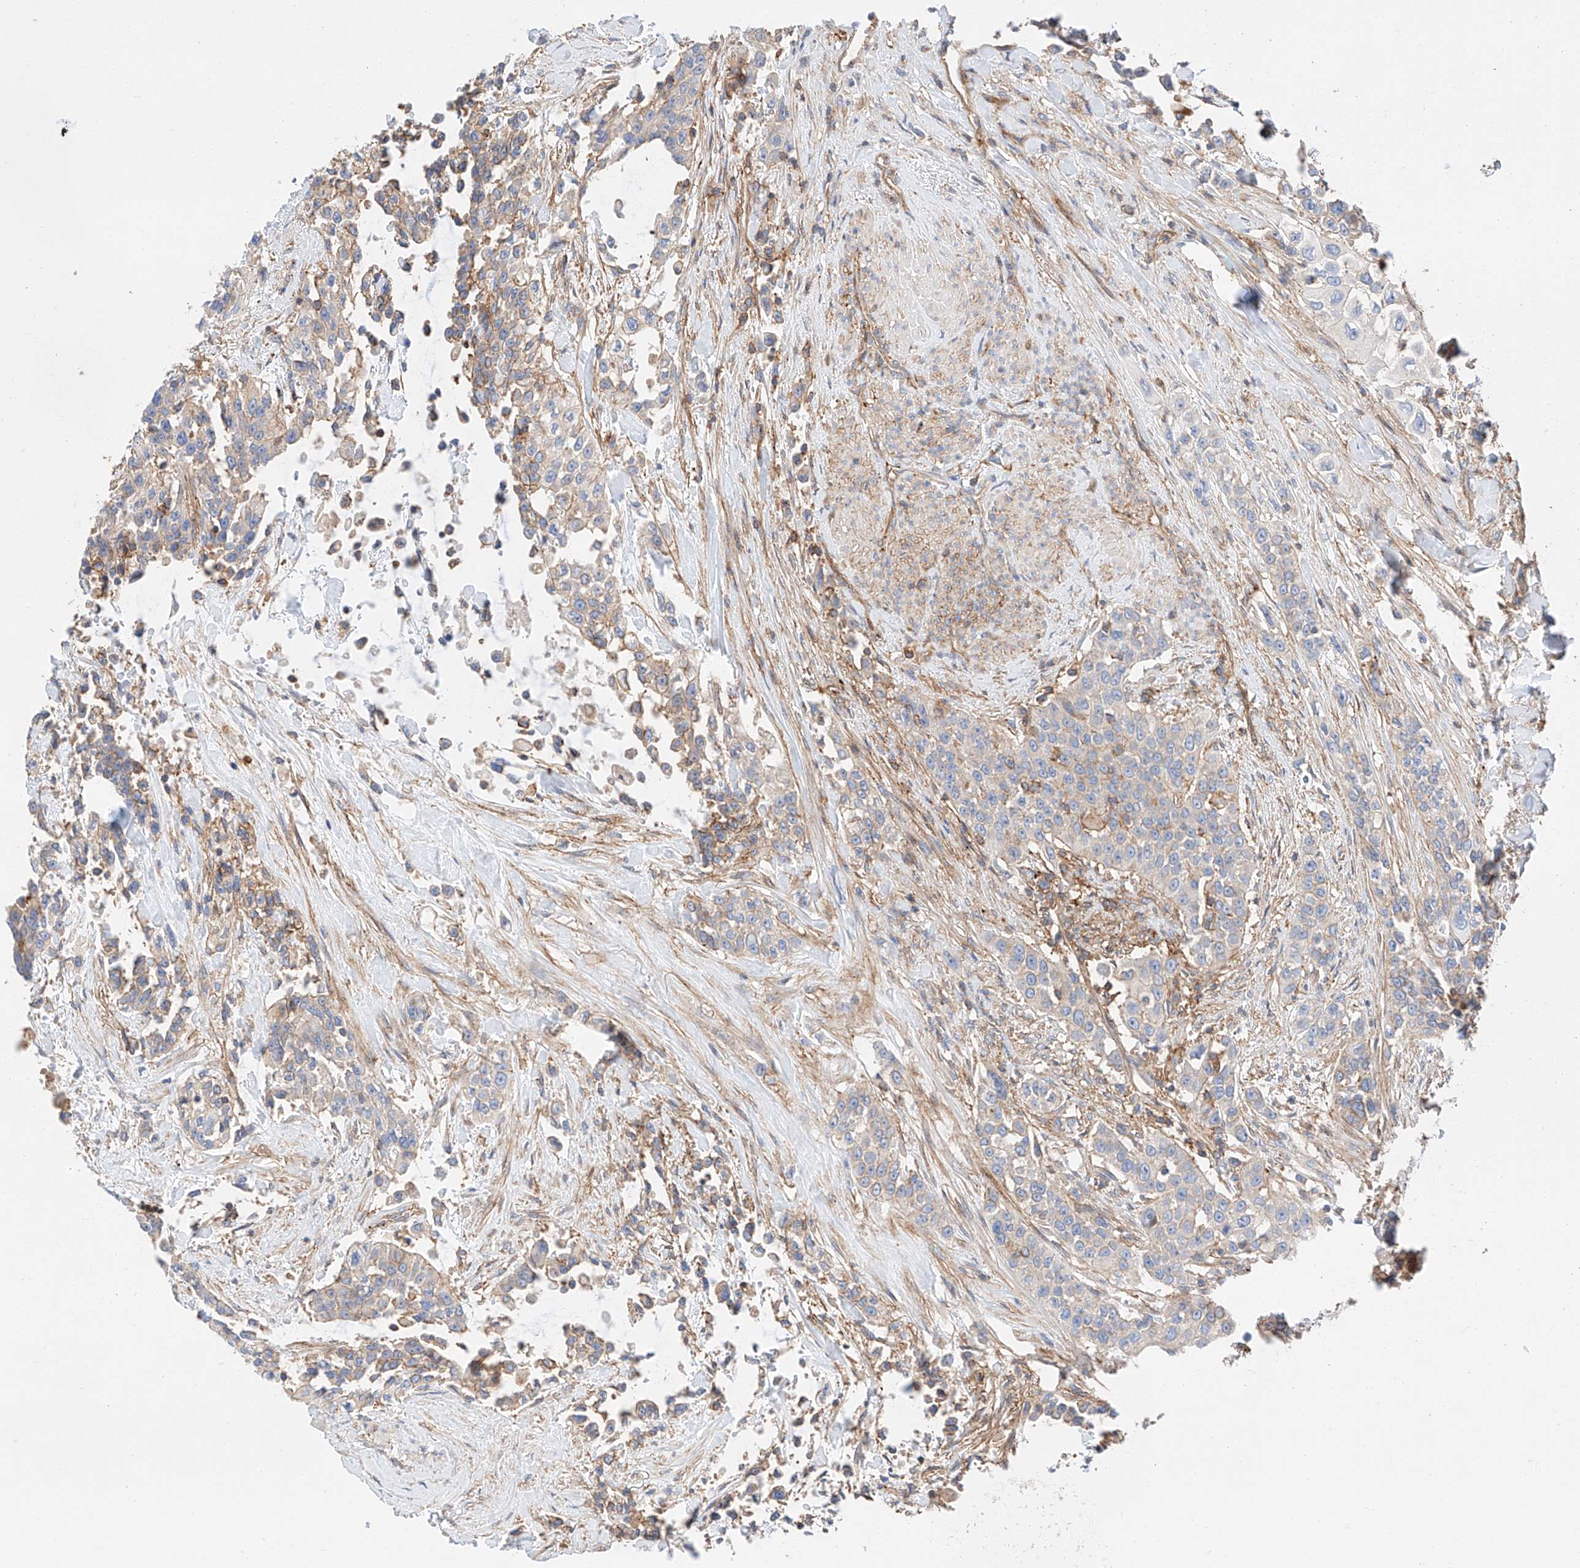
{"staining": {"intensity": "weak", "quantity": "<25%", "location": "cytoplasmic/membranous"}, "tissue": "urothelial cancer", "cell_type": "Tumor cells", "image_type": "cancer", "snomed": [{"axis": "morphology", "description": "Urothelial carcinoma, High grade"}, {"axis": "topography", "description": "Urinary bladder"}], "caption": "Immunohistochemical staining of urothelial carcinoma (high-grade) demonstrates no significant staining in tumor cells.", "gene": "HAUS4", "patient": {"sex": "female", "age": 80}}